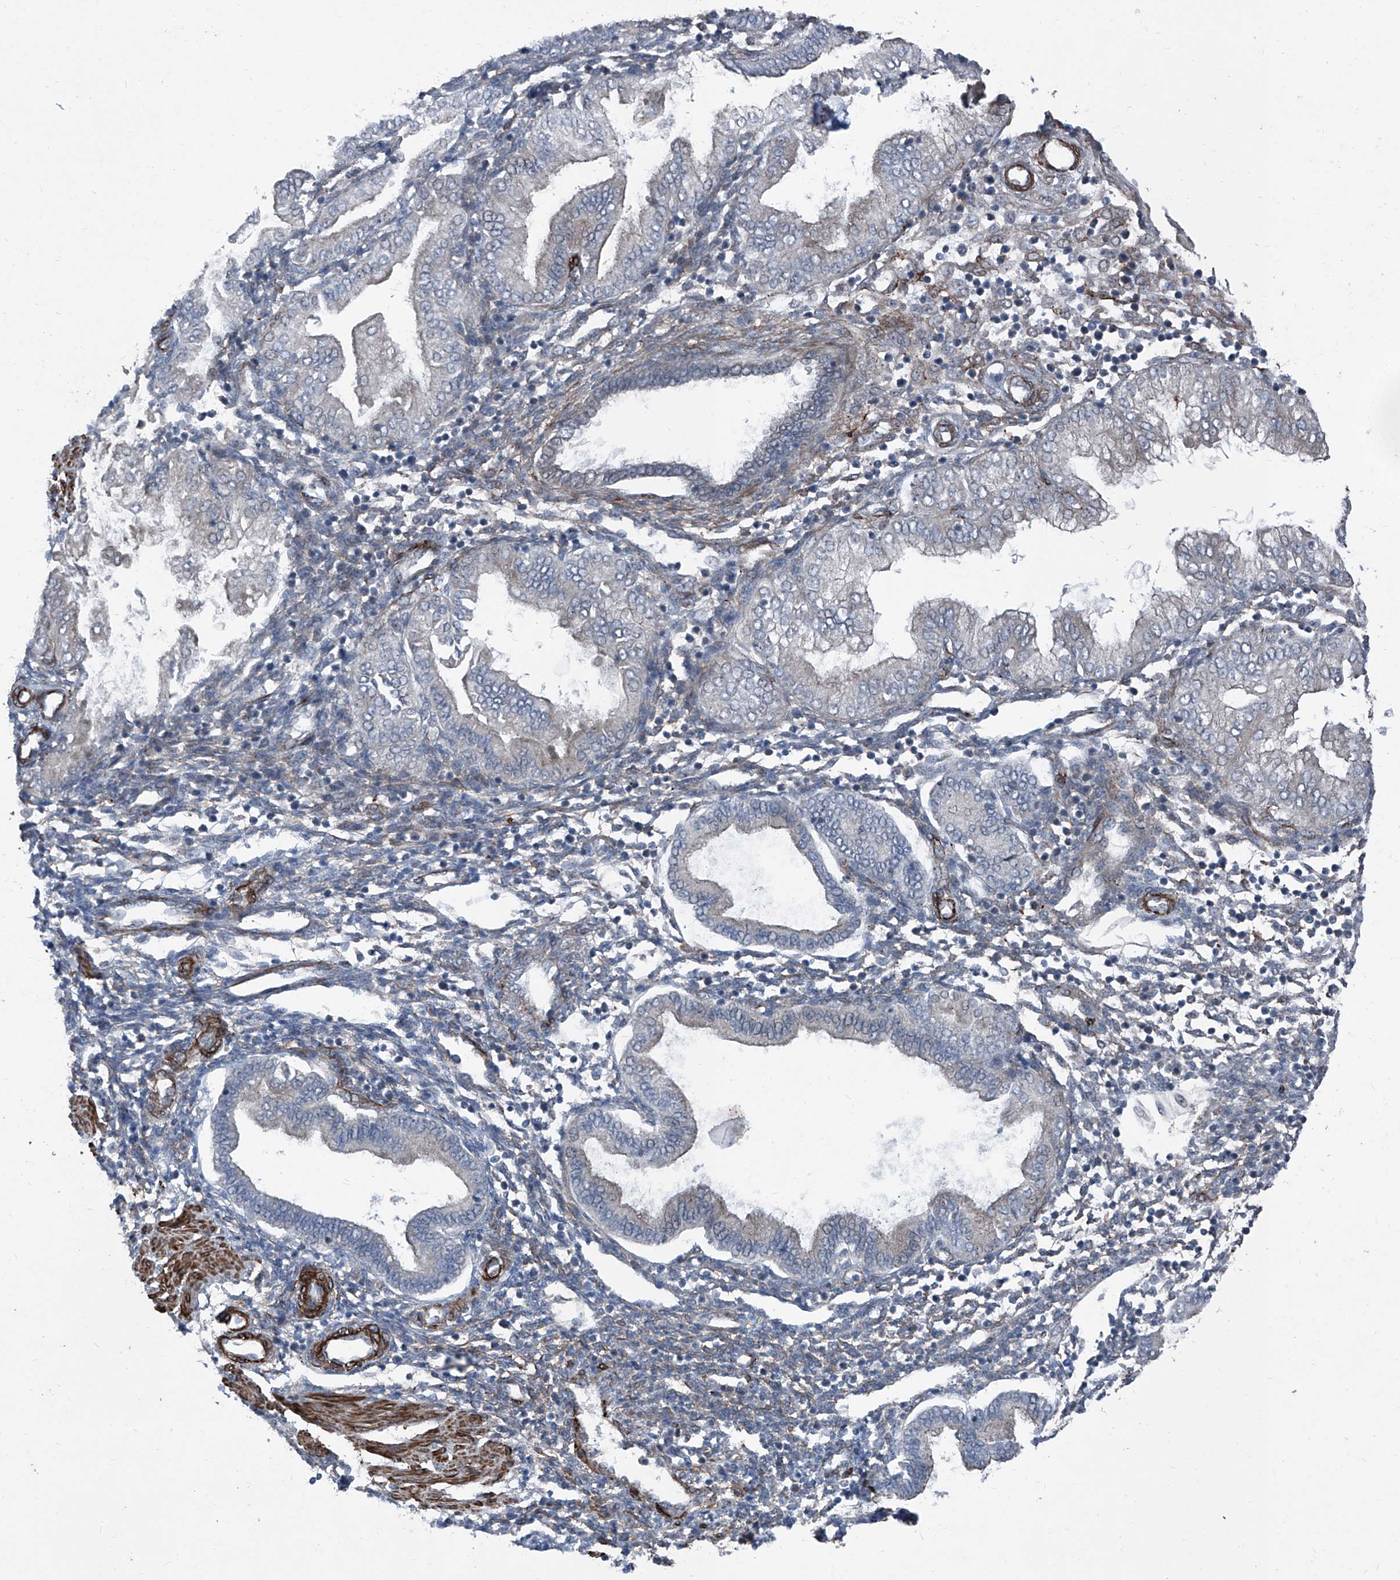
{"staining": {"intensity": "moderate", "quantity": "<25%", "location": "cytoplasmic/membranous"}, "tissue": "endometrium", "cell_type": "Cells in endometrial stroma", "image_type": "normal", "snomed": [{"axis": "morphology", "description": "Normal tissue, NOS"}, {"axis": "topography", "description": "Endometrium"}], "caption": "Immunohistochemistry (IHC) of normal human endometrium displays low levels of moderate cytoplasmic/membranous staining in approximately <25% of cells in endometrial stroma.", "gene": "COA7", "patient": {"sex": "female", "age": 53}}